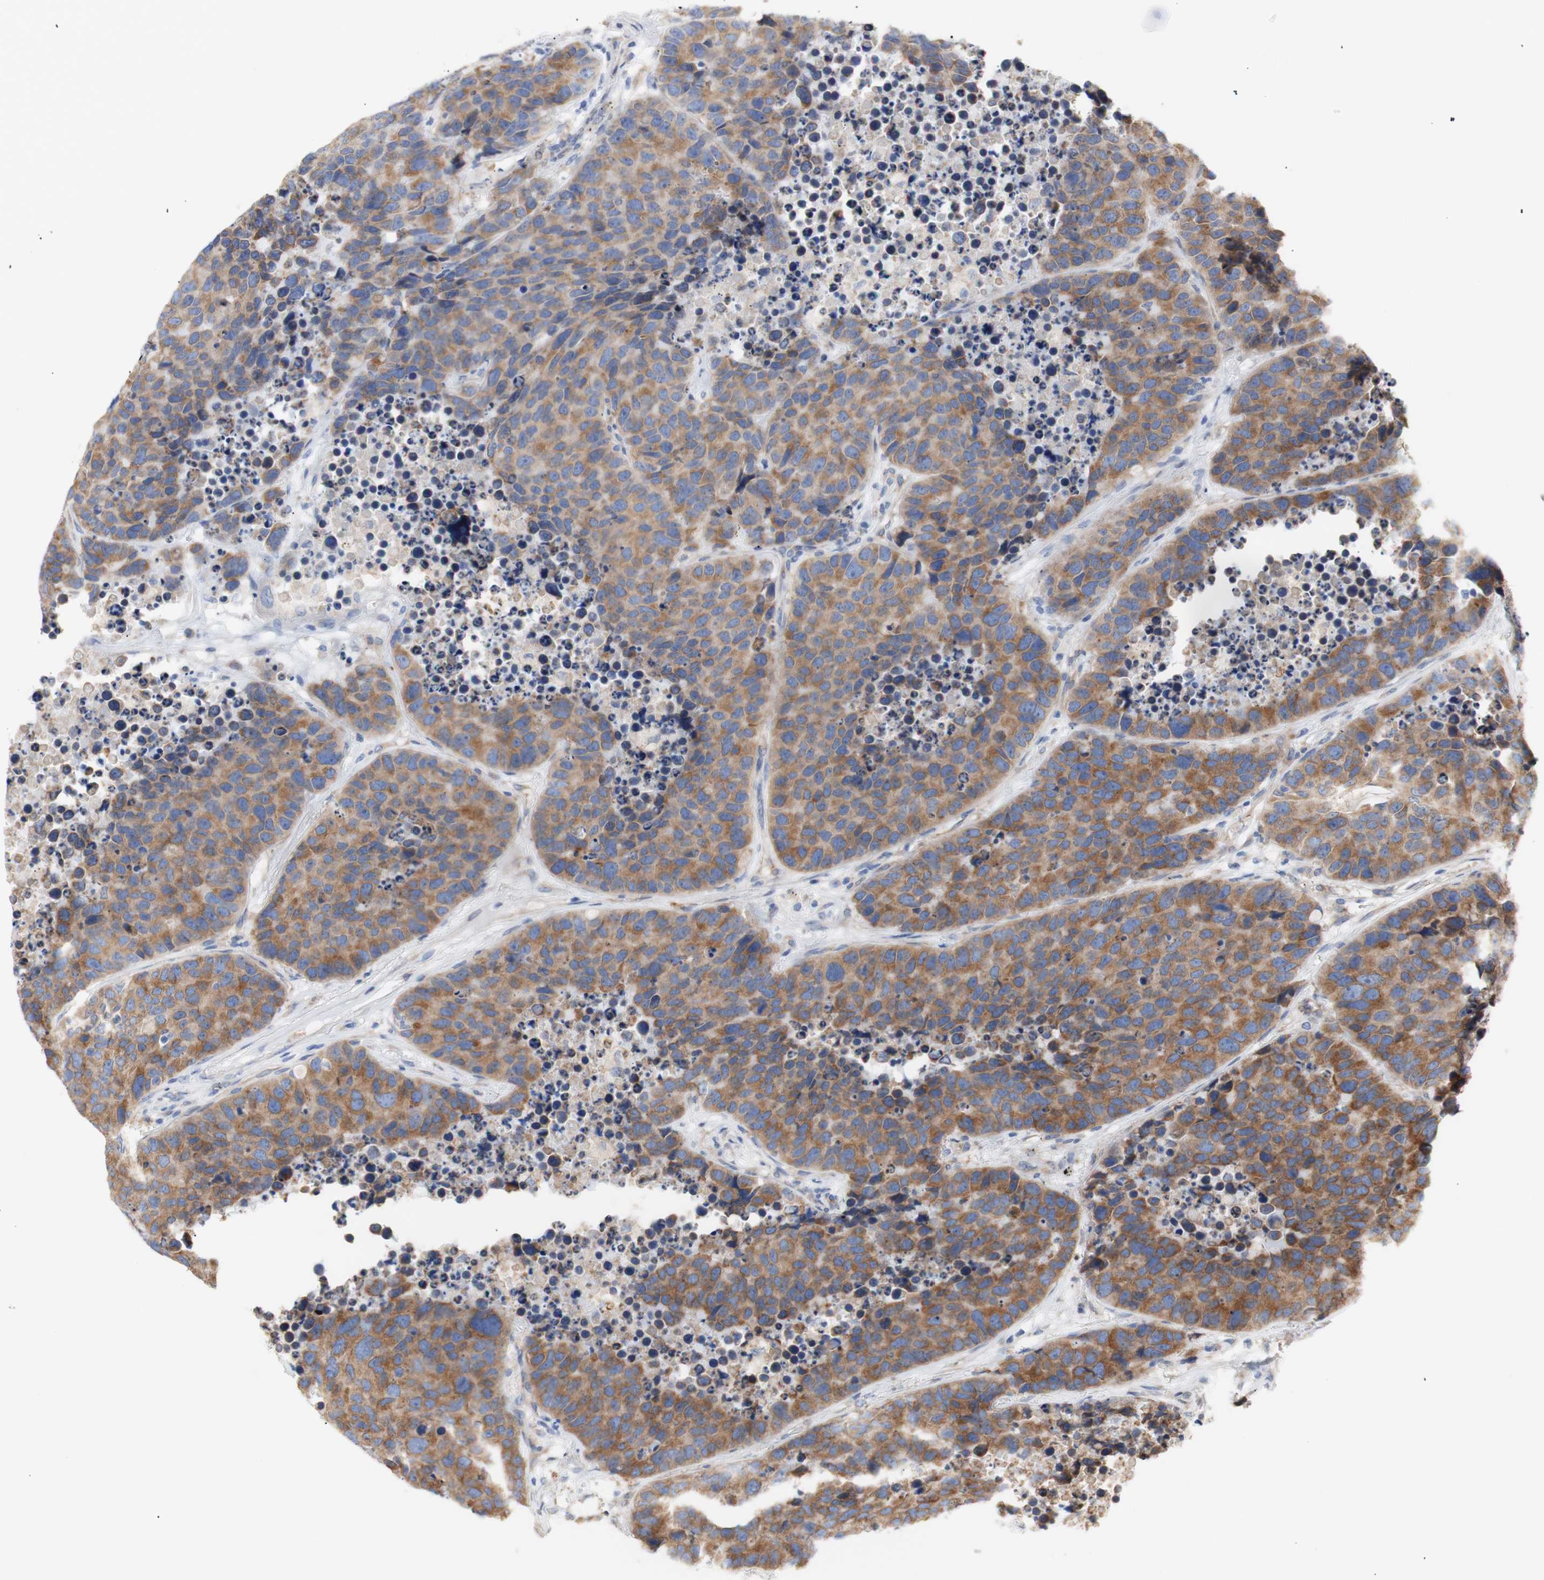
{"staining": {"intensity": "moderate", "quantity": ">75%", "location": "cytoplasmic/membranous"}, "tissue": "carcinoid", "cell_type": "Tumor cells", "image_type": "cancer", "snomed": [{"axis": "morphology", "description": "Carcinoid, malignant, NOS"}, {"axis": "topography", "description": "Lung"}], "caption": "Protein analysis of carcinoid tissue shows moderate cytoplasmic/membranous staining in approximately >75% of tumor cells.", "gene": "ERLIN1", "patient": {"sex": "male", "age": 60}}